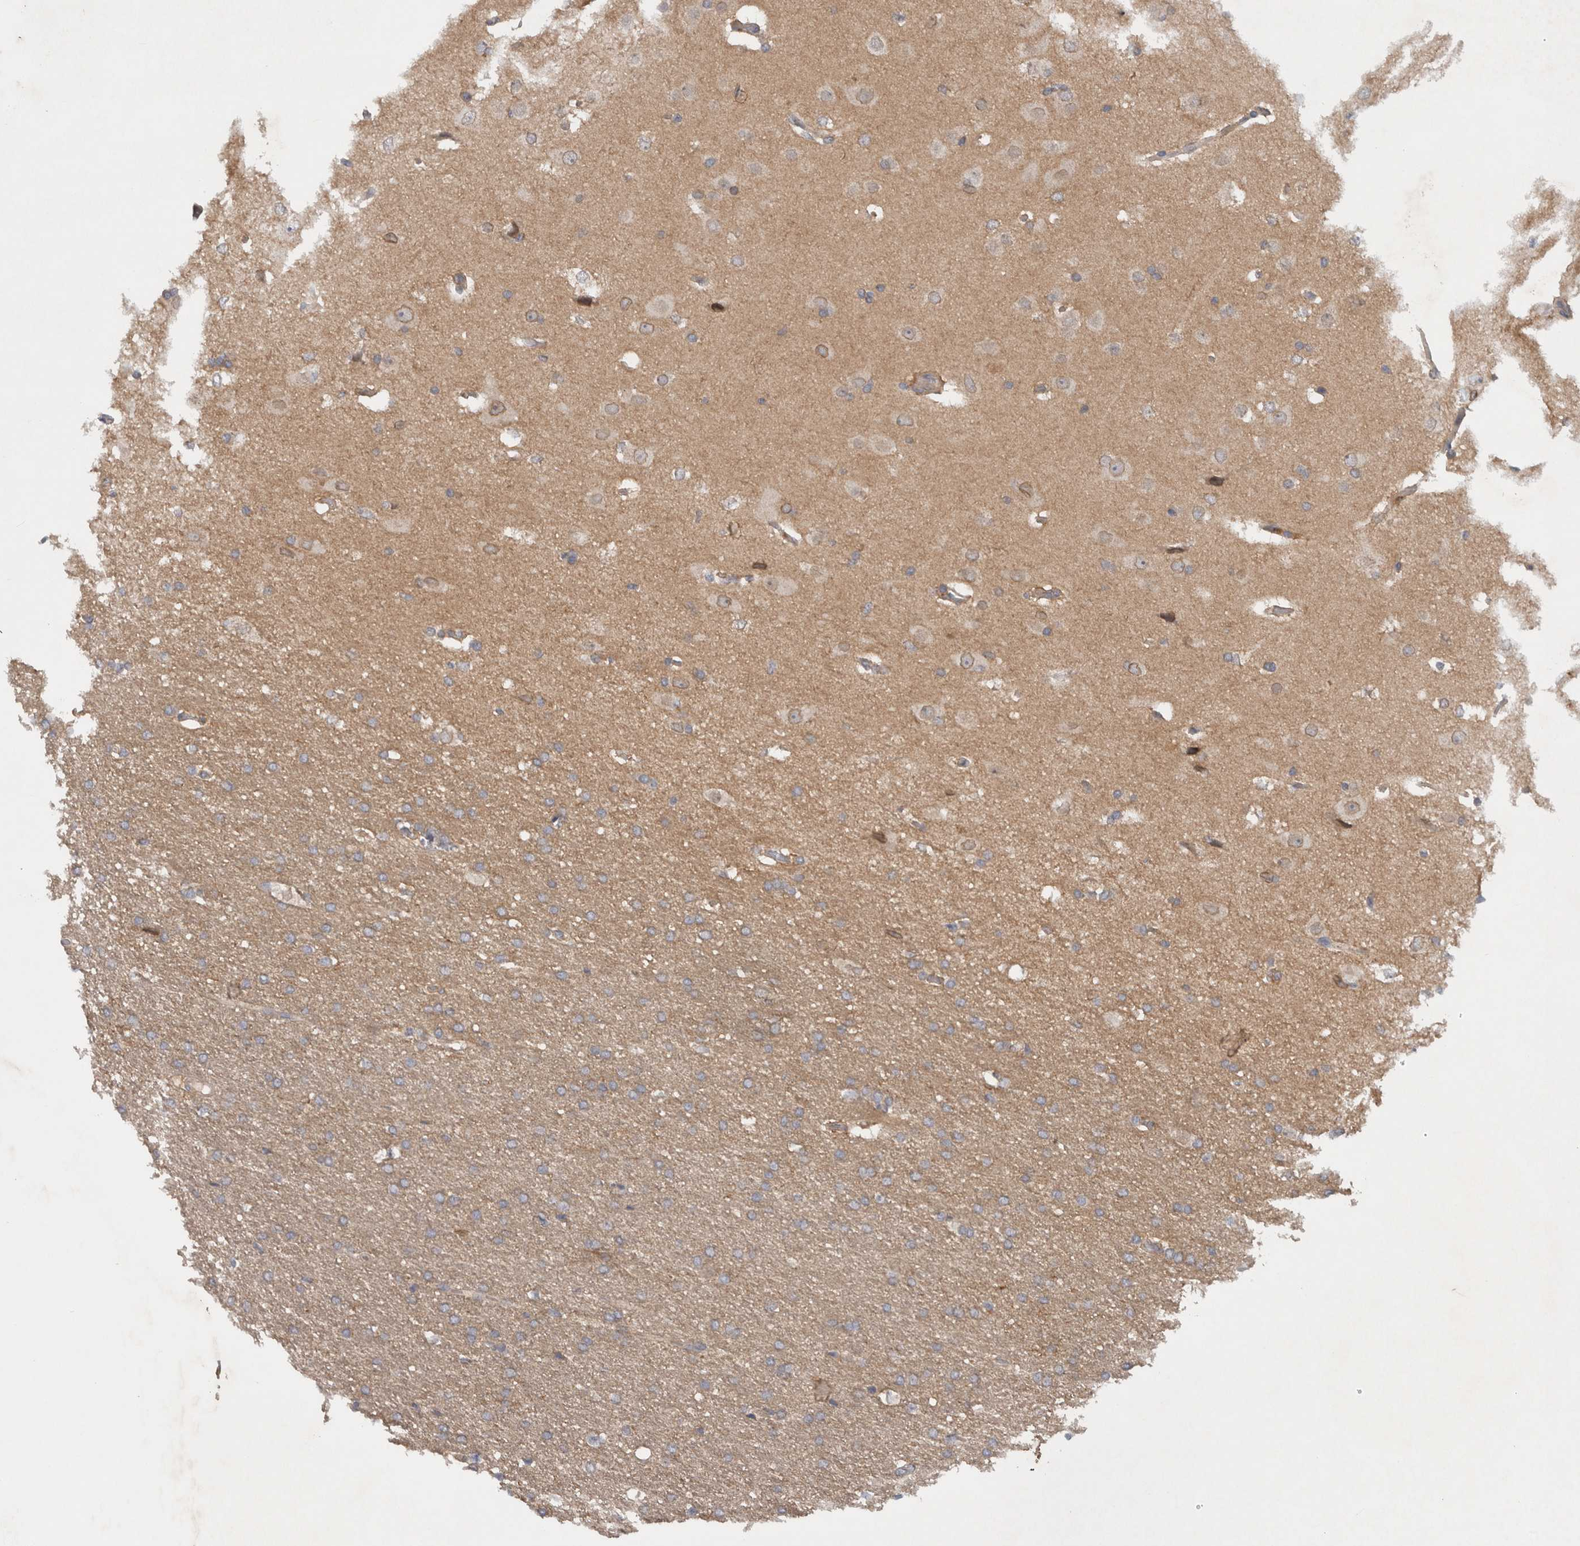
{"staining": {"intensity": "weak", "quantity": ">75%", "location": "cytoplasmic/membranous"}, "tissue": "glioma", "cell_type": "Tumor cells", "image_type": "cancer", "snomed": [{"axis": "morphology", "description": "Glioma, malignant, Low grade"}, {"axis": "topography", "description": "Brain"}], "caption": "Protein staining exhibits weak cytoplasmic/membranous positivity in about >75% of tumor cells in malignant glioma (low-grade).", "gene": "SCARA5", "patient": {"sex": "female", "age": 37}}